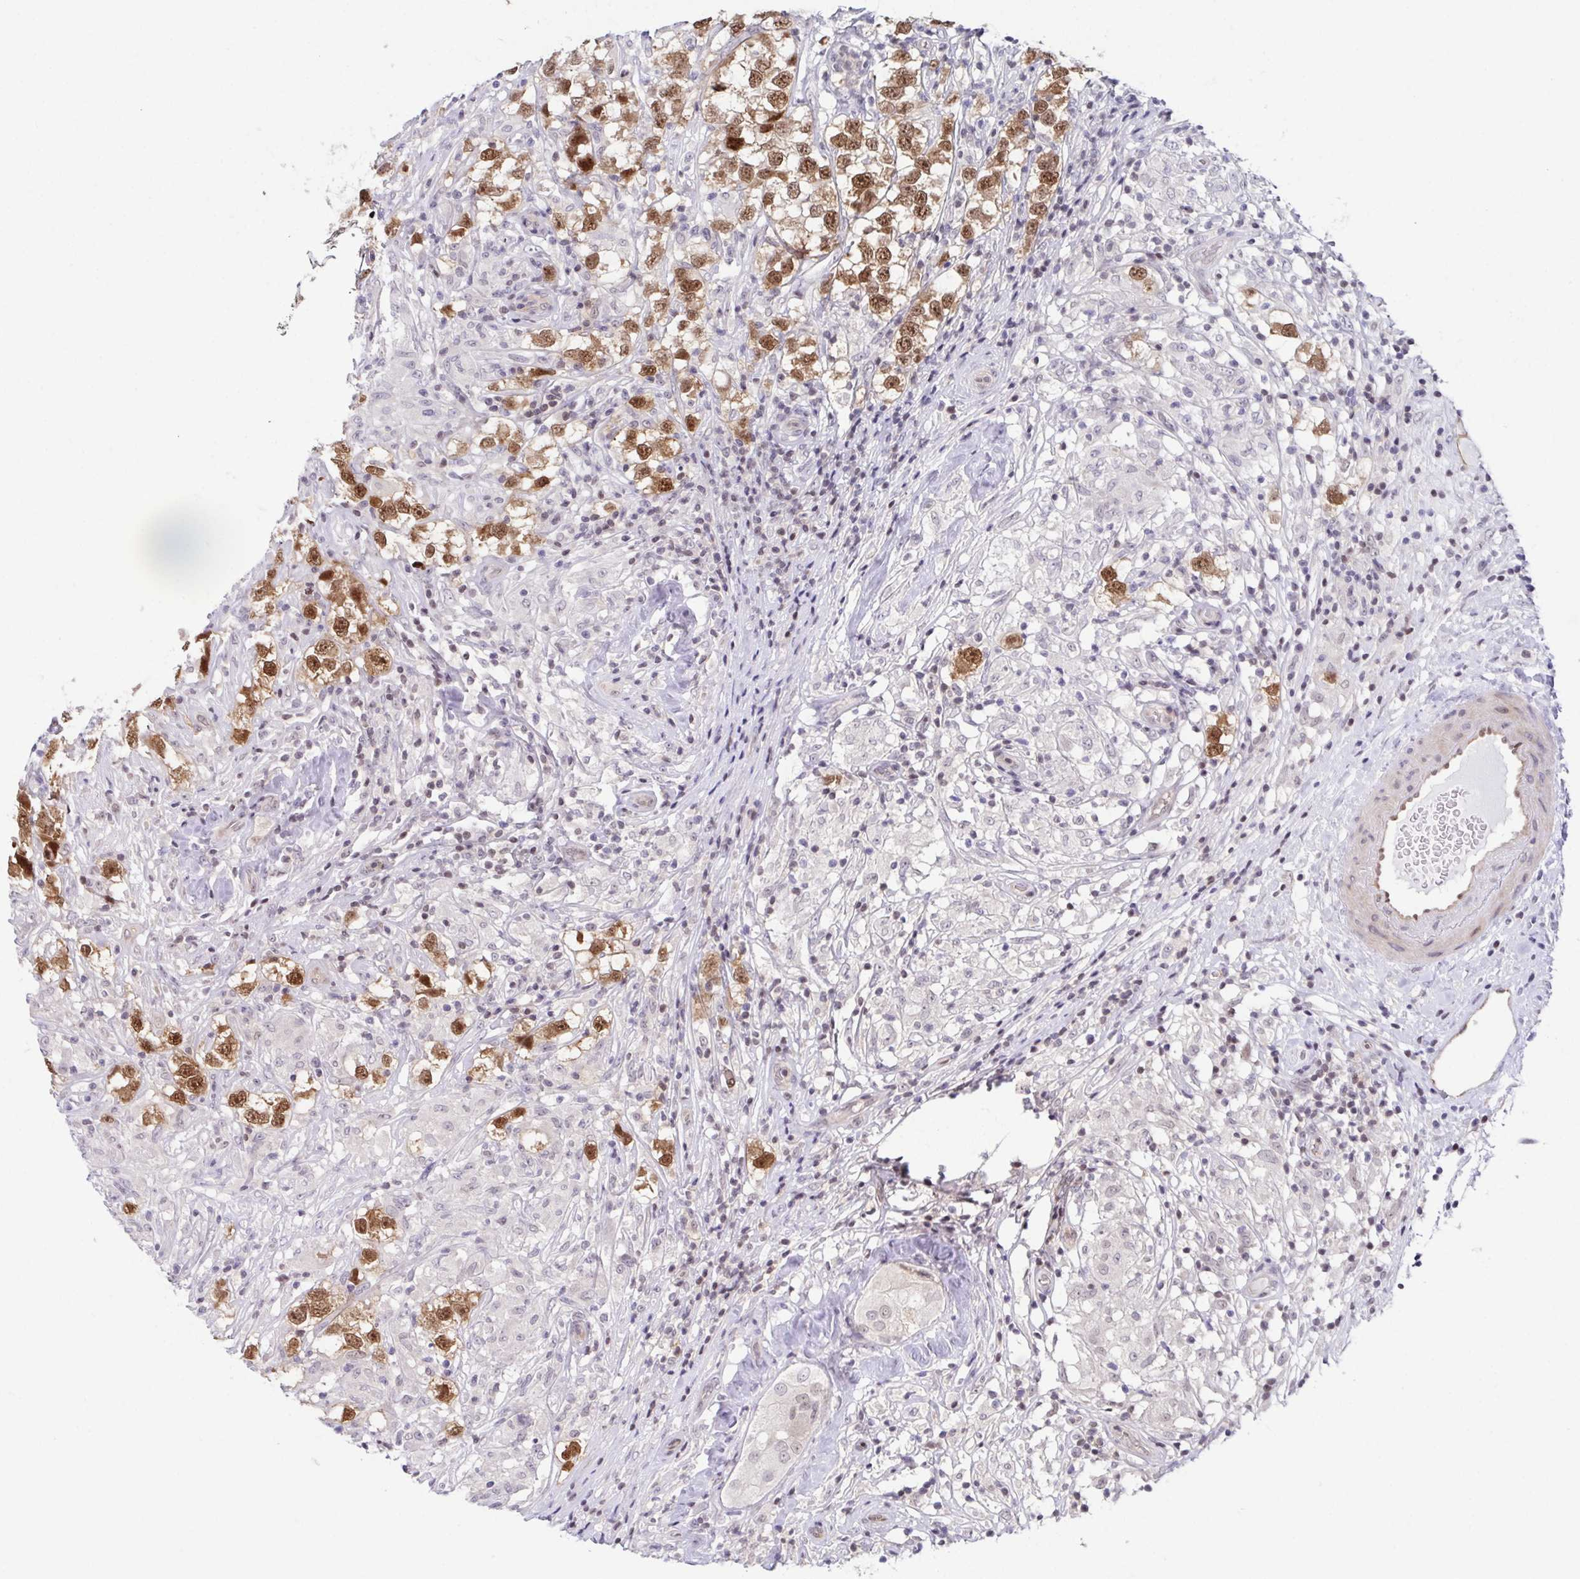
{"staining": {"intensity": "moderate", "quantity": ">75%", "location": "nuclear"}, "tissue": "testis cancer", "cell_type": "Tumor cells", "image_type": "cancer", "snomed": [{"axis": "morphology", "description": "Seminoma, NOS"}, {"axis": "topography", "description": "Testis"}], "caption": "A brown stain highlights moderate nuclear staining of a protein in human testis cancer tumor cells.", "gene": "DNAJB1", "patient": {"sex": "male", "age": 46}}